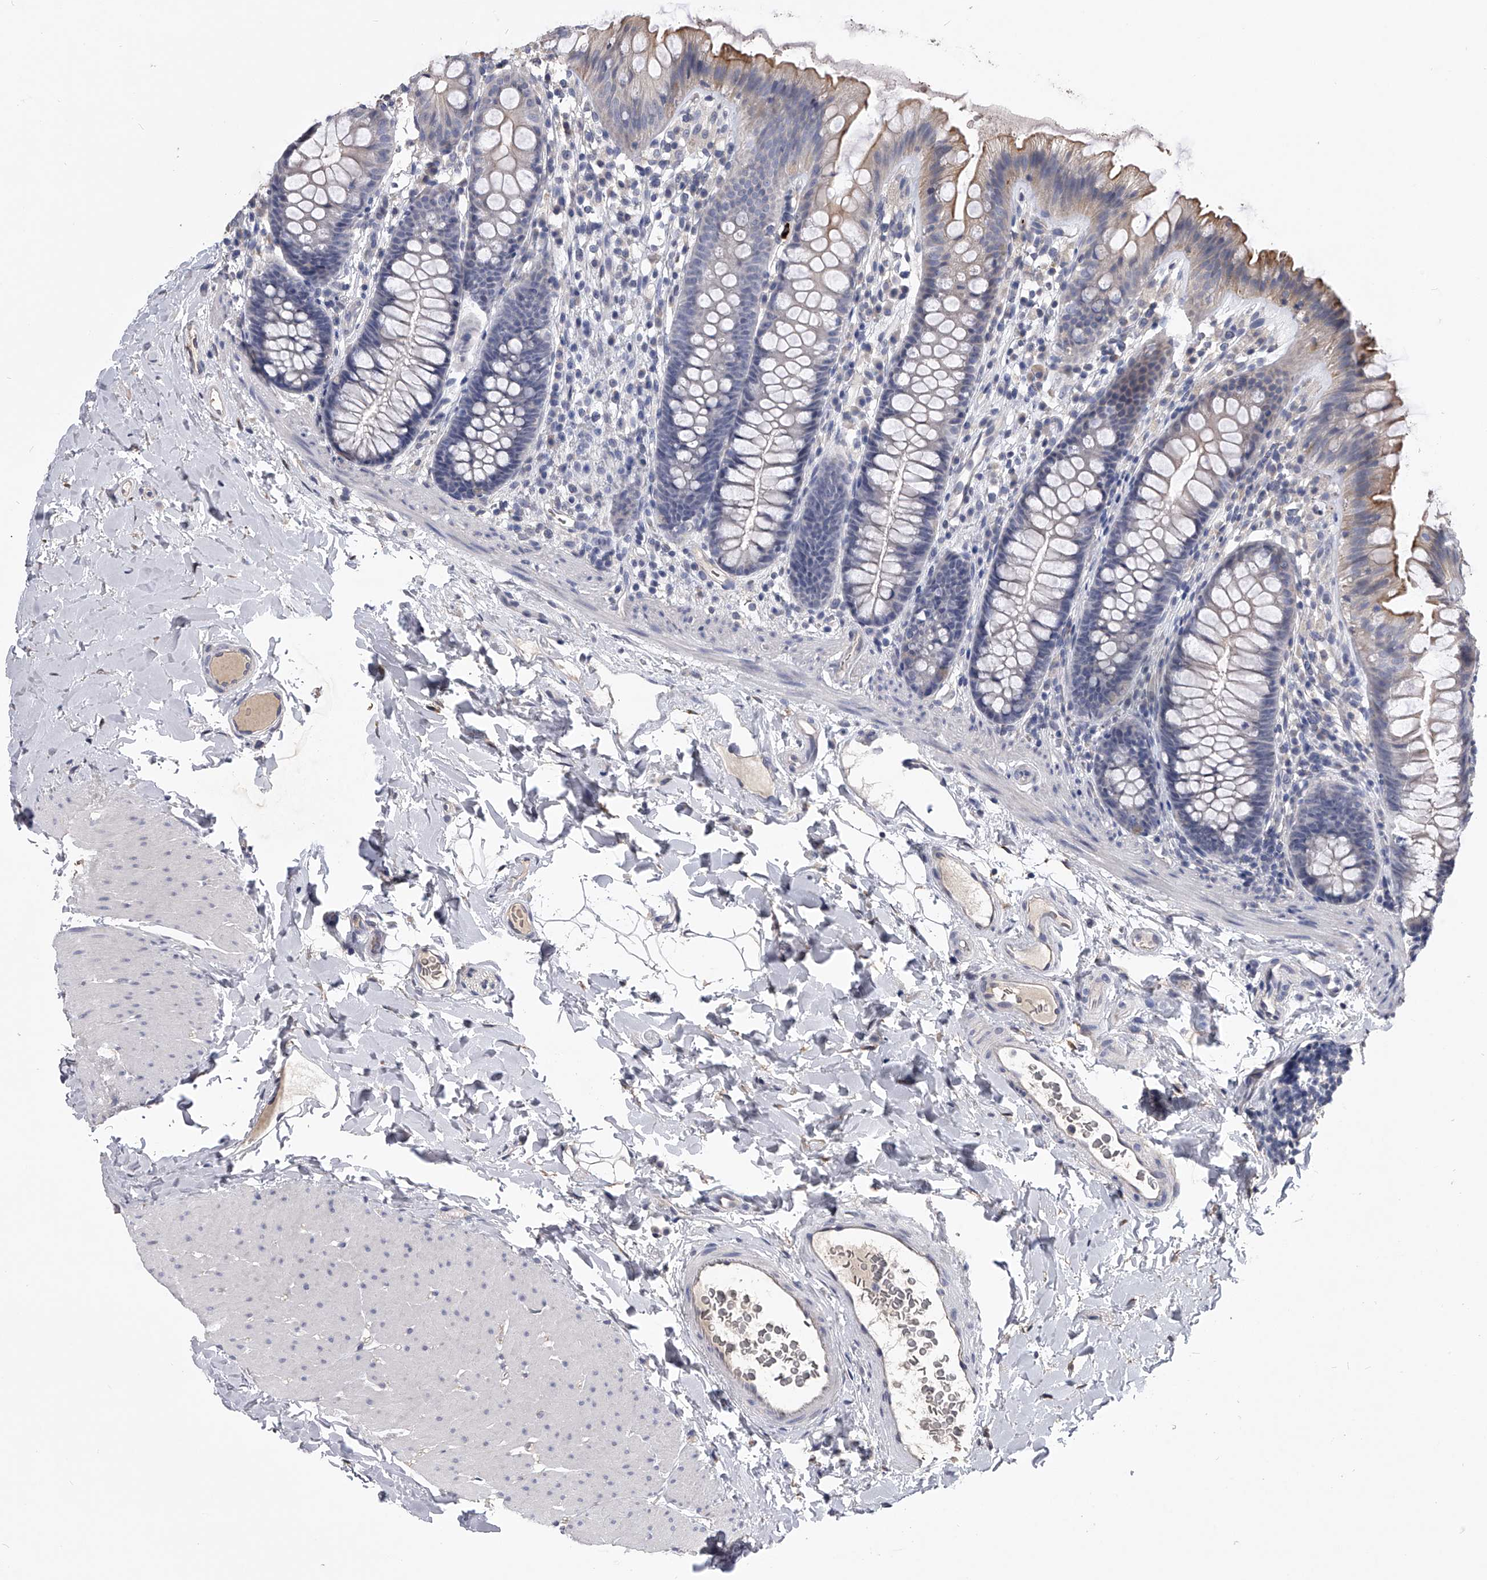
{"staining": {"intensity": "negative", "quantity": "none", "location": "none"}, "tissue": "colon", "cell_type": "Endothelial cells", "image_type": "normal", "snomed": [{"axis": "morphology", "description": "Normal tissue, NOS"}, {"axis": "topography", "description": "Colon"}], "caption": "The IHC image has no significant staining in endothelial cells of colon.", "gene": "MDN1", "patient": {"sex": "female", "age": 62}}